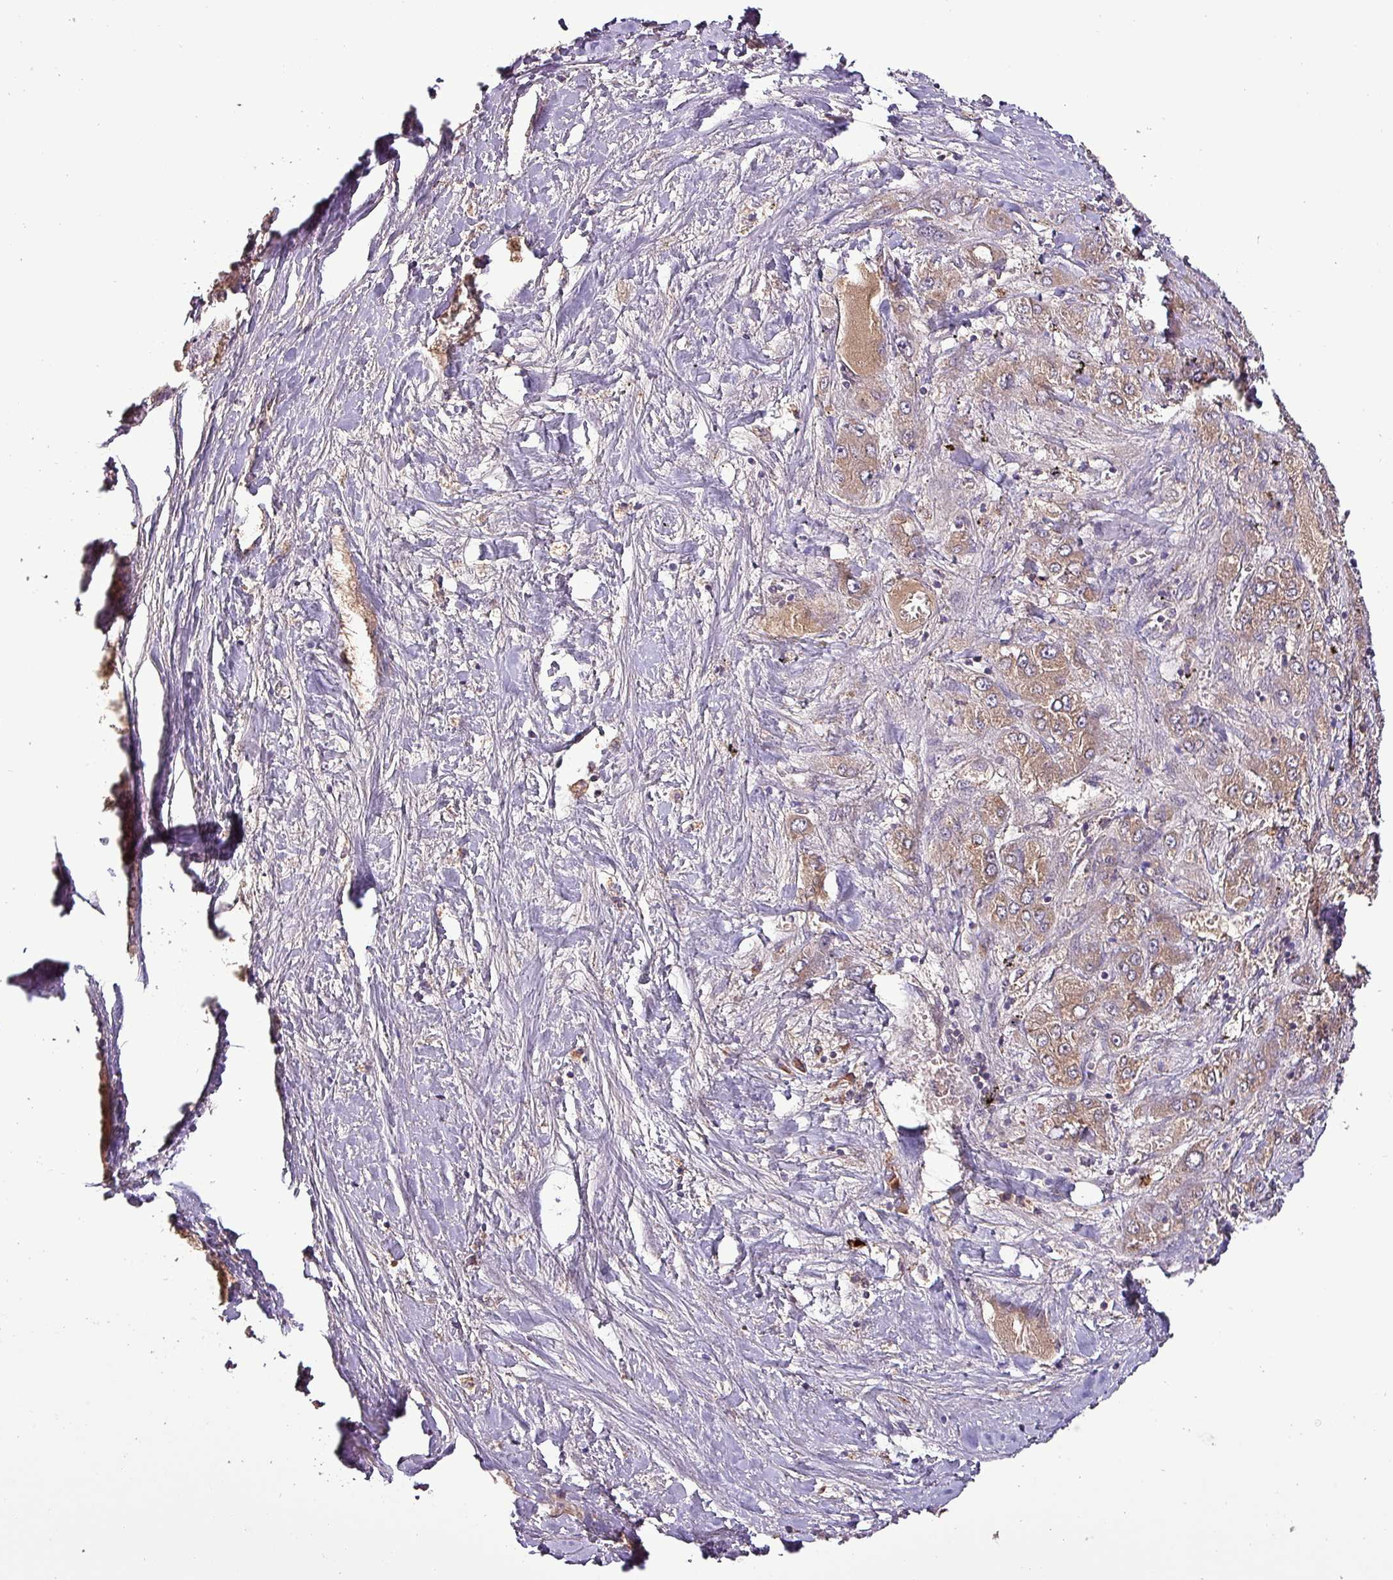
{"staining": {"intensity": "weak", "quantity": ">75%", "location": "cytoplasmic/membranous"}, "tissue": "liver cancer", "cell_type": "Tumor cells", "image_type": "cancer", "snomed": [{"axis": "morphology", "description": "Carcinoma, Hepatocellular, NOS"}, {"axis": "topography", "description": "Liver"}], "caption": "About >75% of tumor cells in hepatocellular carcinoma (liver) display weak cytoplasmic/membranous protein staining as visualized by brown immunohistochemical staining.", "gene": "PAFAH1B2", "patient": {"sex": "female", "age": 73}}